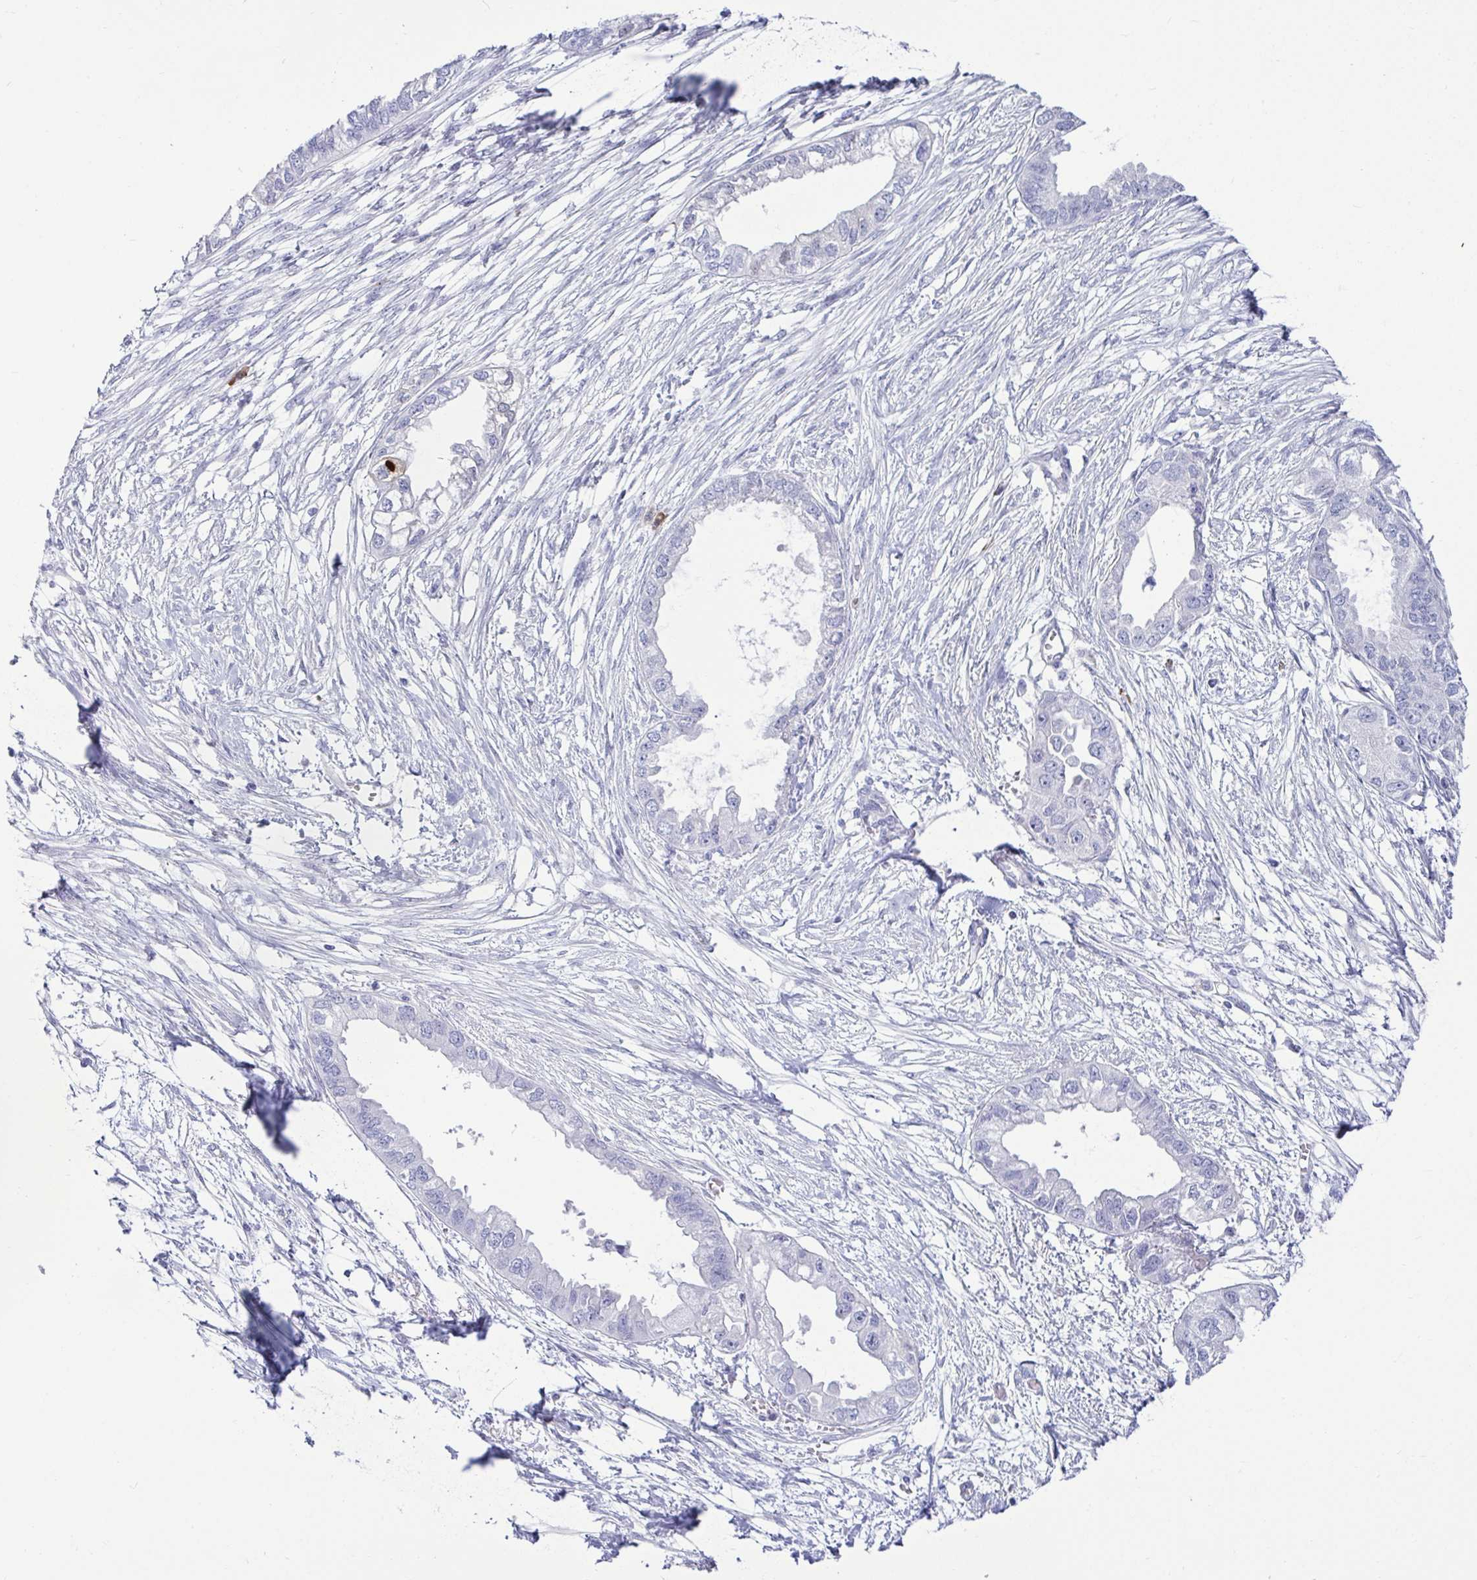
{"staining": {"intensity": "negative", "quantity": "none", "location": "none"}, "tissue": "endometrial cancer", "cell_type": "Tumor cells", "image_type": "cancer", "snomed": [{"axis": "morphology", "description": "Adenocarcinoma, NOS"}, {"axis": "morphology", "description": "Adenocarcinoma, metastatic, NOS"}, {"axis": "topography", "description": "Adipose tissue"}, {"axis": "topography", "description": "Endometrium"}], "caption": "DAB (3,3'-diaminobenzidine) immunohistochemical staining of human endometrial cancer displays no significant positivity in tumor cells.", "gene": "TFPI2", "patient": {"sex": "female", "age": 67}}